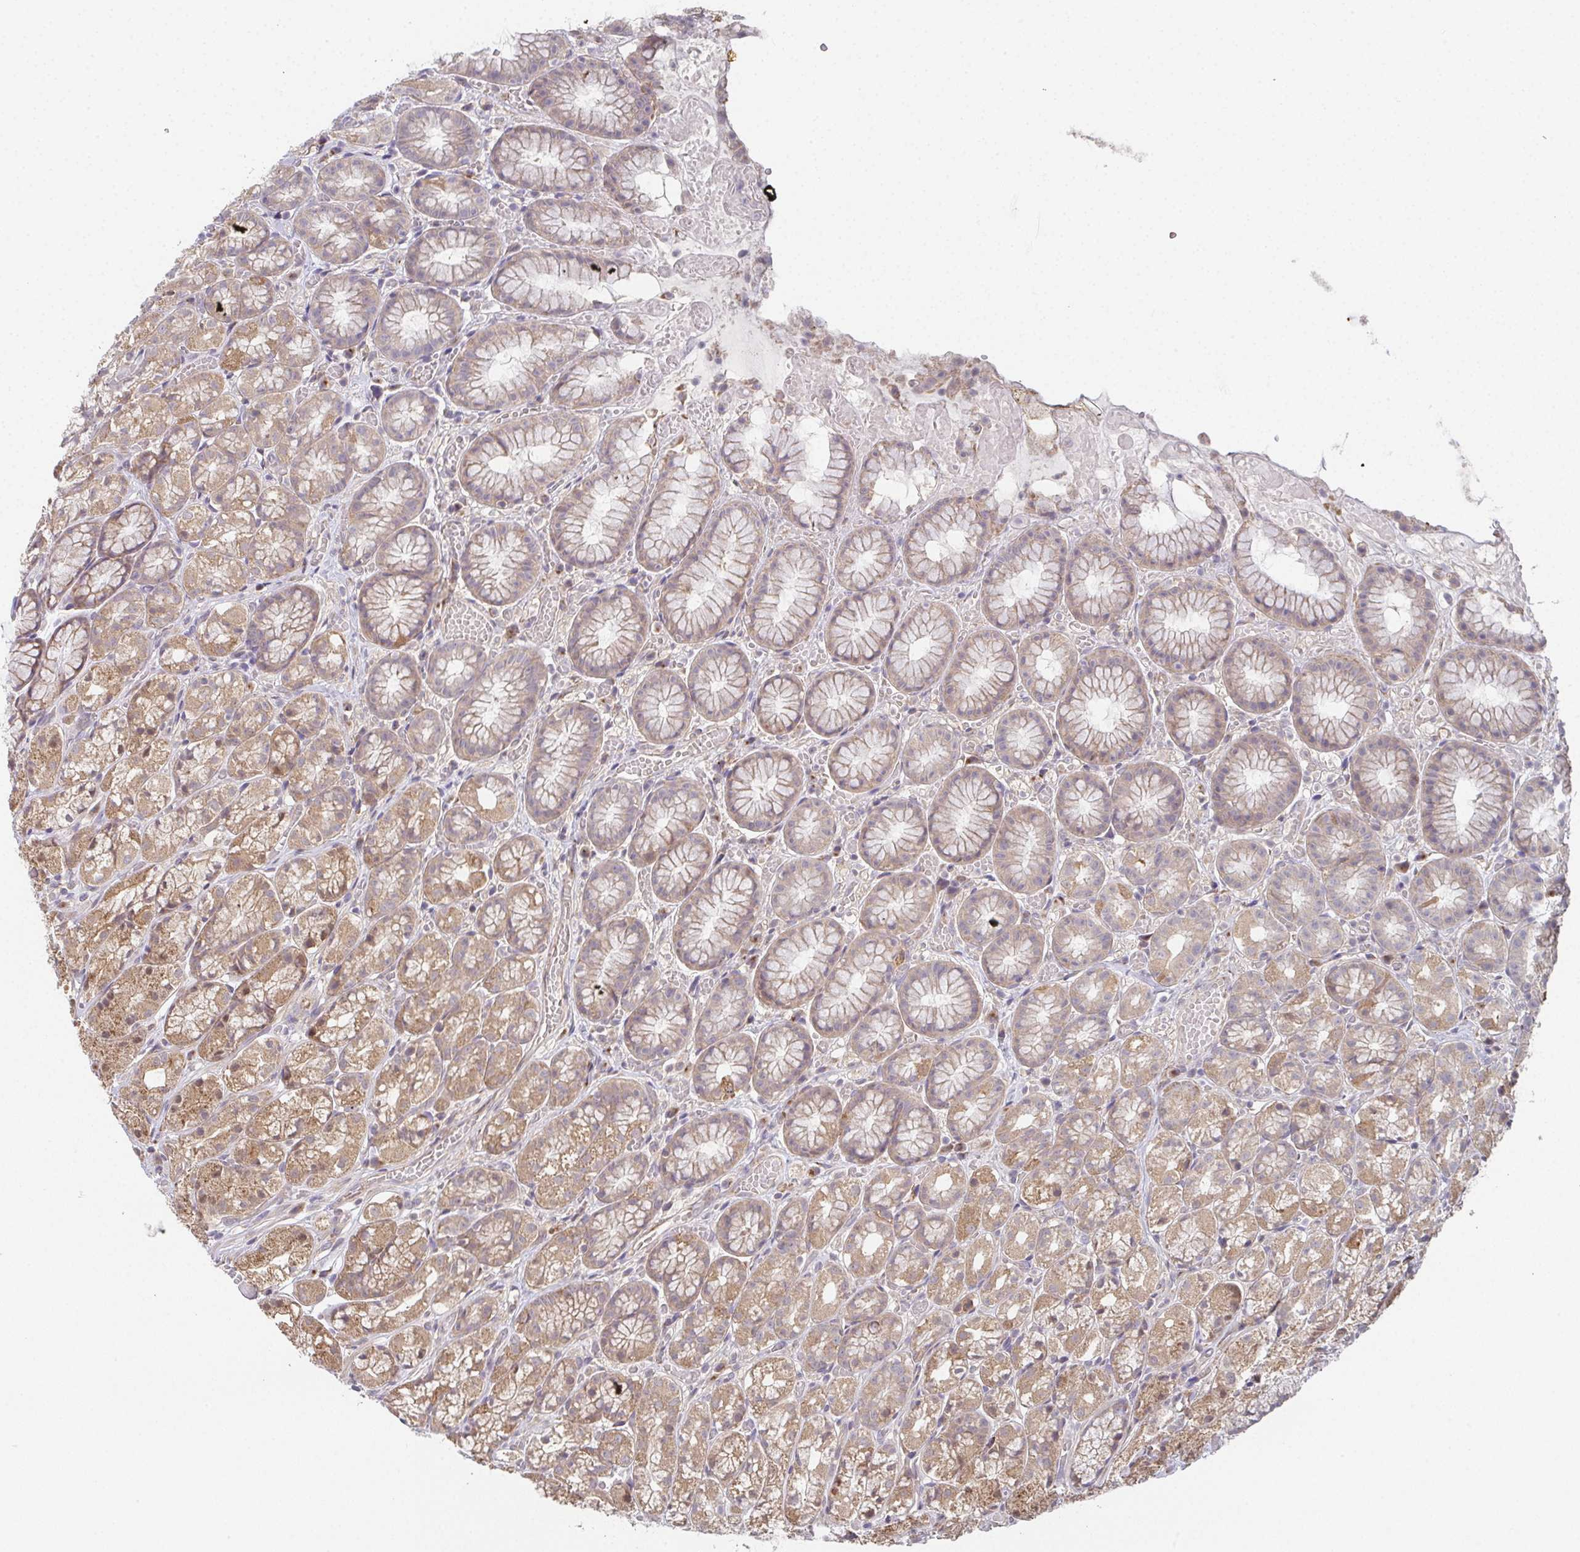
{"staining": {"intensity": "moderate", "quantity": ">75%", "location": "cytoplasmic/membranous"}, "tissue": "stomach", "cell_type": "Glandular cells", "image_type": "normal", "snomed": [{"axis": "morphology", "description": "Normal tissue, NOS"}, {"axis": "topography", "description": "Smooth muscle"}, {"axis": "topography", "description": "Stomach"}], "caption": "Approximately >75% of glandular cells in normal stomach demonstrate moderate cytoplasmic/membranous protein staining as visualized by brown immunohistochemical staining.", "gene": "TSPAN31", "patient": {"sex": "male", "age": 70}}